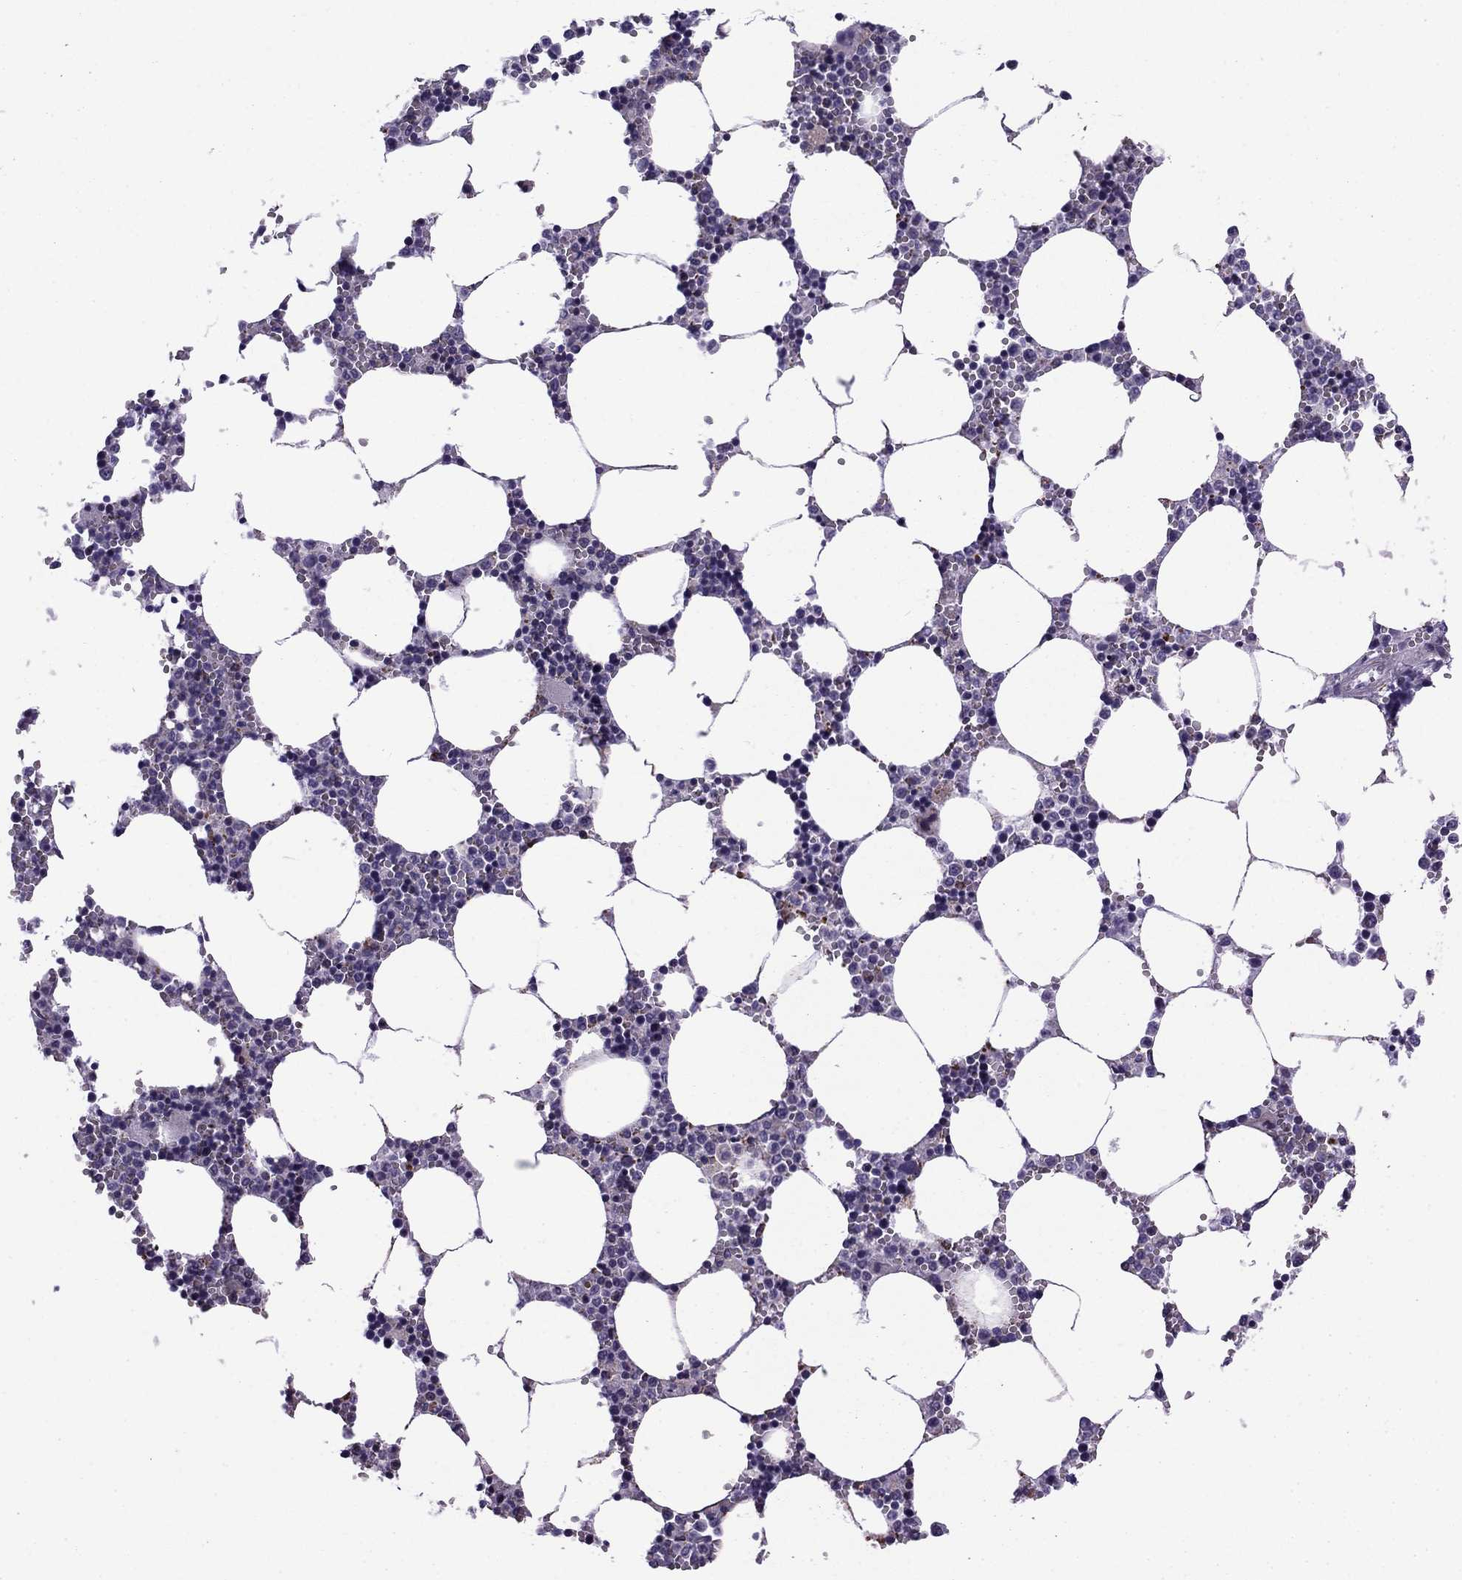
{"staining": {"intensity": "negative", "quantity": "none", "location": "none"}, "tissue": "bone marrow", "cell_type": "Hematopoietic cells", "image_type": "normal", "snomed": [{"axis": "morphology", "description": "Normal tissue, NOS"}, {"axis": "topography", "description": "Bone marrow"}], "caption": "DAB (3,3'-diaminobenzidine) immunohistochemical staining of benign human bone marrow demonstrates no significant expression in hematopoietic cells.", "gene": "ACADSB", "patient": {"sex": "female", "age": 64}}